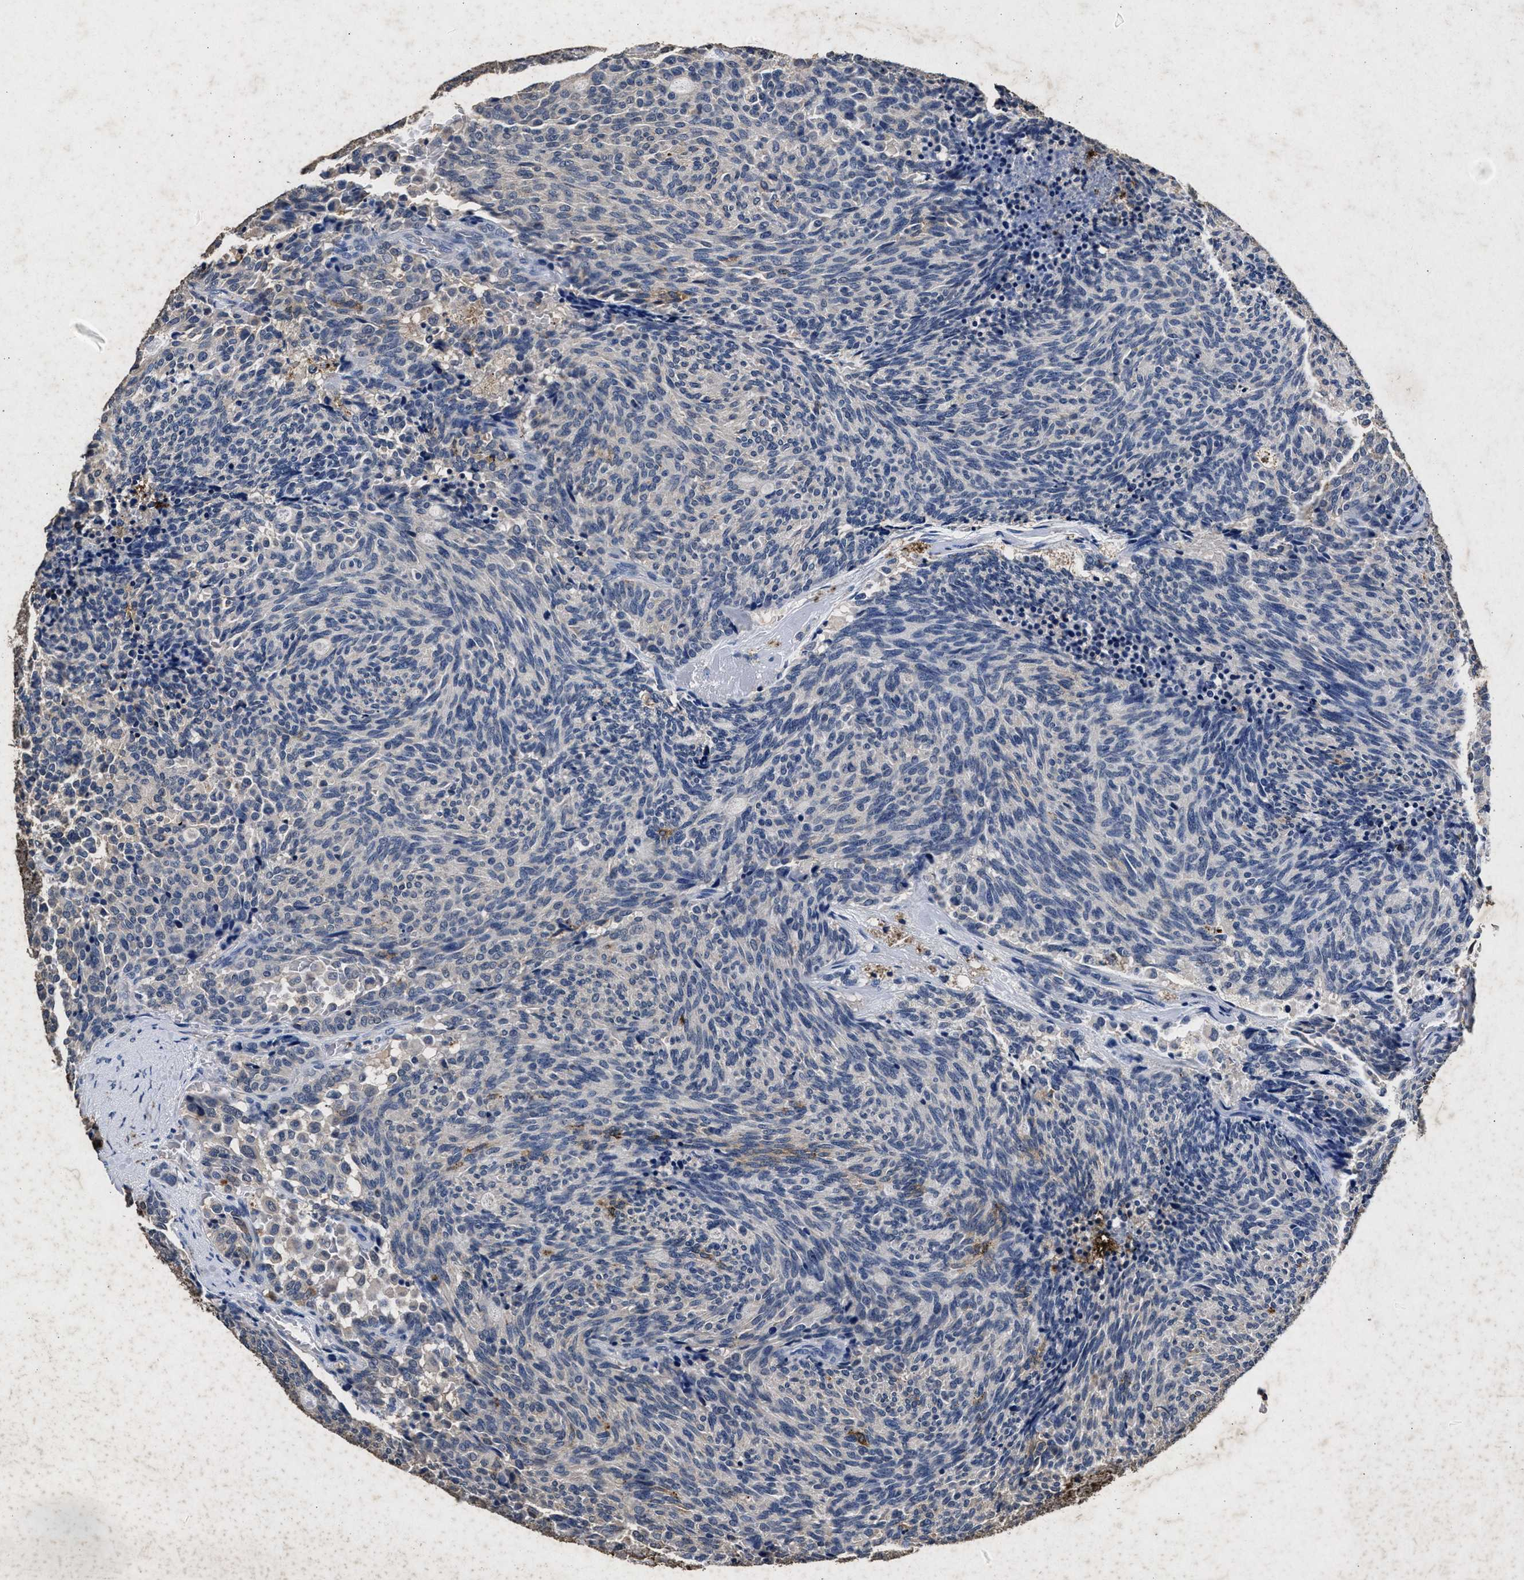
{"staining": {"intensity": "negative", "quantity": "none", "location": "none"}, "tissue": "carcinoid", "cell_type": "Tumor cells", "image_type": "cancer", "snomed": [{"axis": "morphology", "description": "Carcinoid, malignant, NOS"}, {"axis": "topography", "description": "Pancreas"}], "caption": "This is an IHC photomicrograph of human malignant carcinoid. There is no positivity in tumor cells.", "gene": "LTB4R2", "patient": {"sex": "female", "age": 54}}